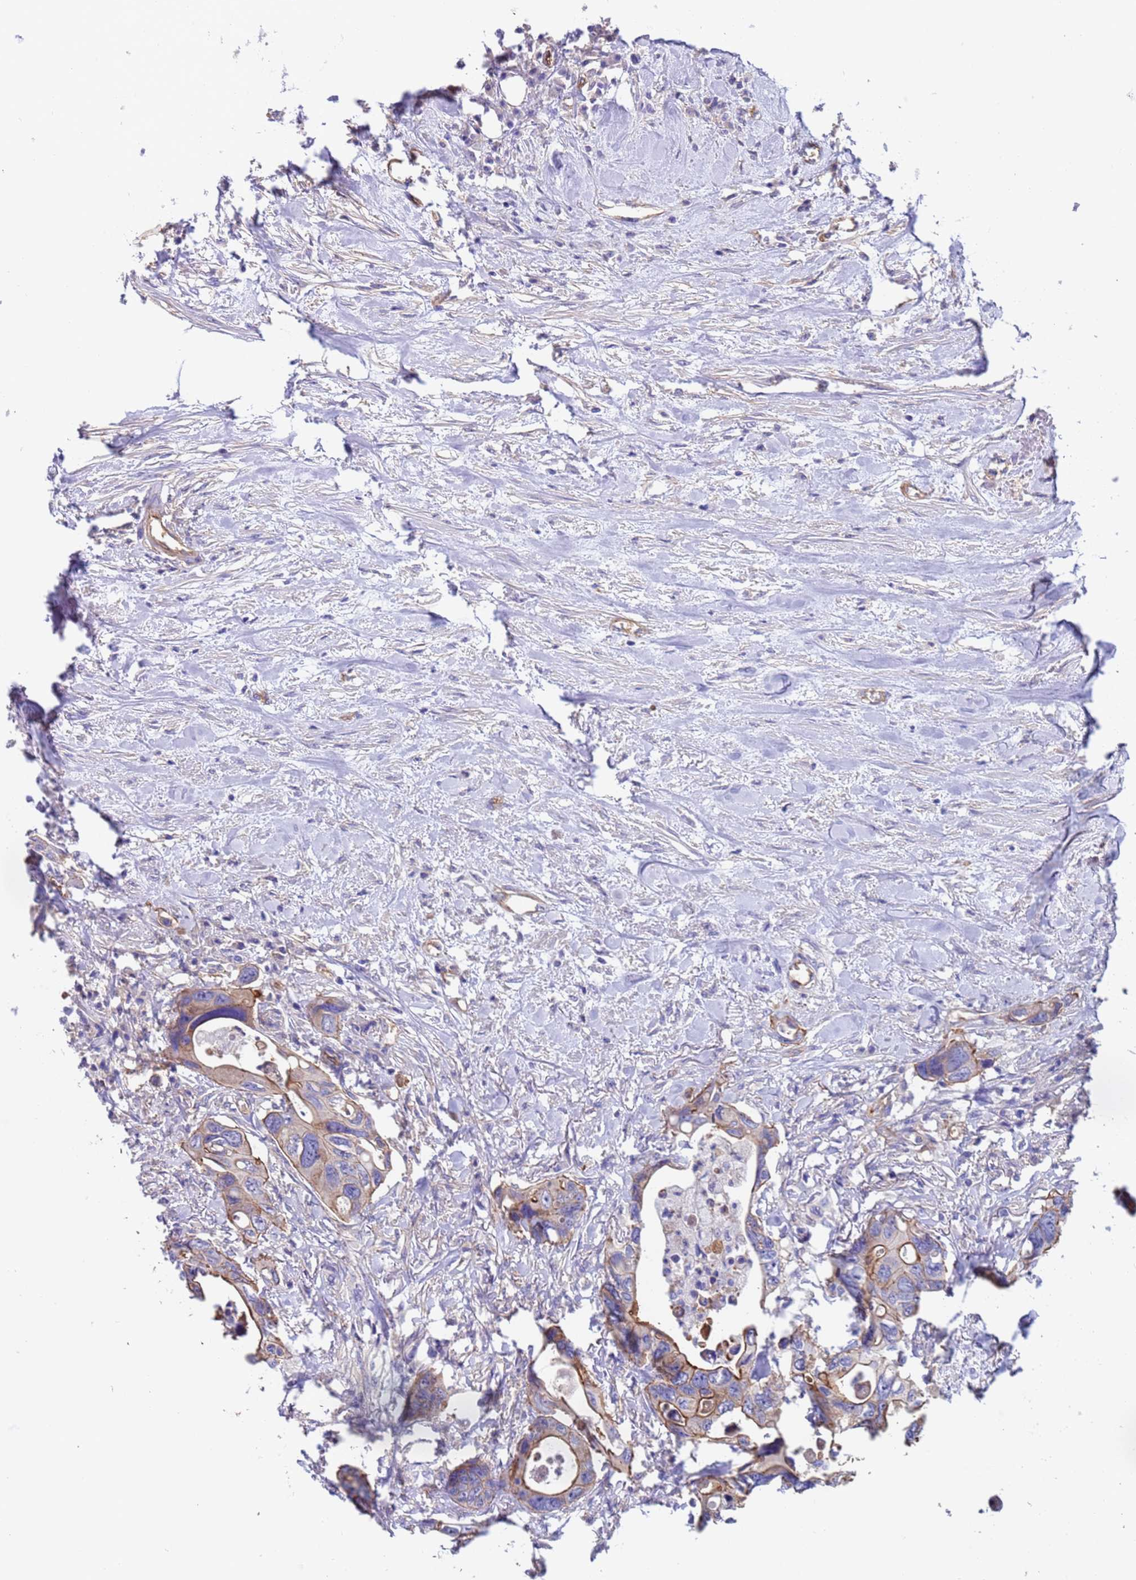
{"staining": {"intensity": "moderate", "quantity": "25%-75%", "location": "cytoplasmic/membranous"}, "tissue": "colorectal cancer", "cell_type": "Tumor cells", "image_type": "cancer", "snomed": [{"axis": "morphology", "description": "Adenocarcinoma, NOS"}, {"axis": "topography", "description": "Rectum"}], "caption": "Brown immunohistochemical staining in adenocarcinoma (colorectal) reveals moderate cytoplasmic/membranous positivity in approximately 25%-75% of tumor cells.", "gene": "ZNF248", "patient": {"sex": "male", "age": 57}}